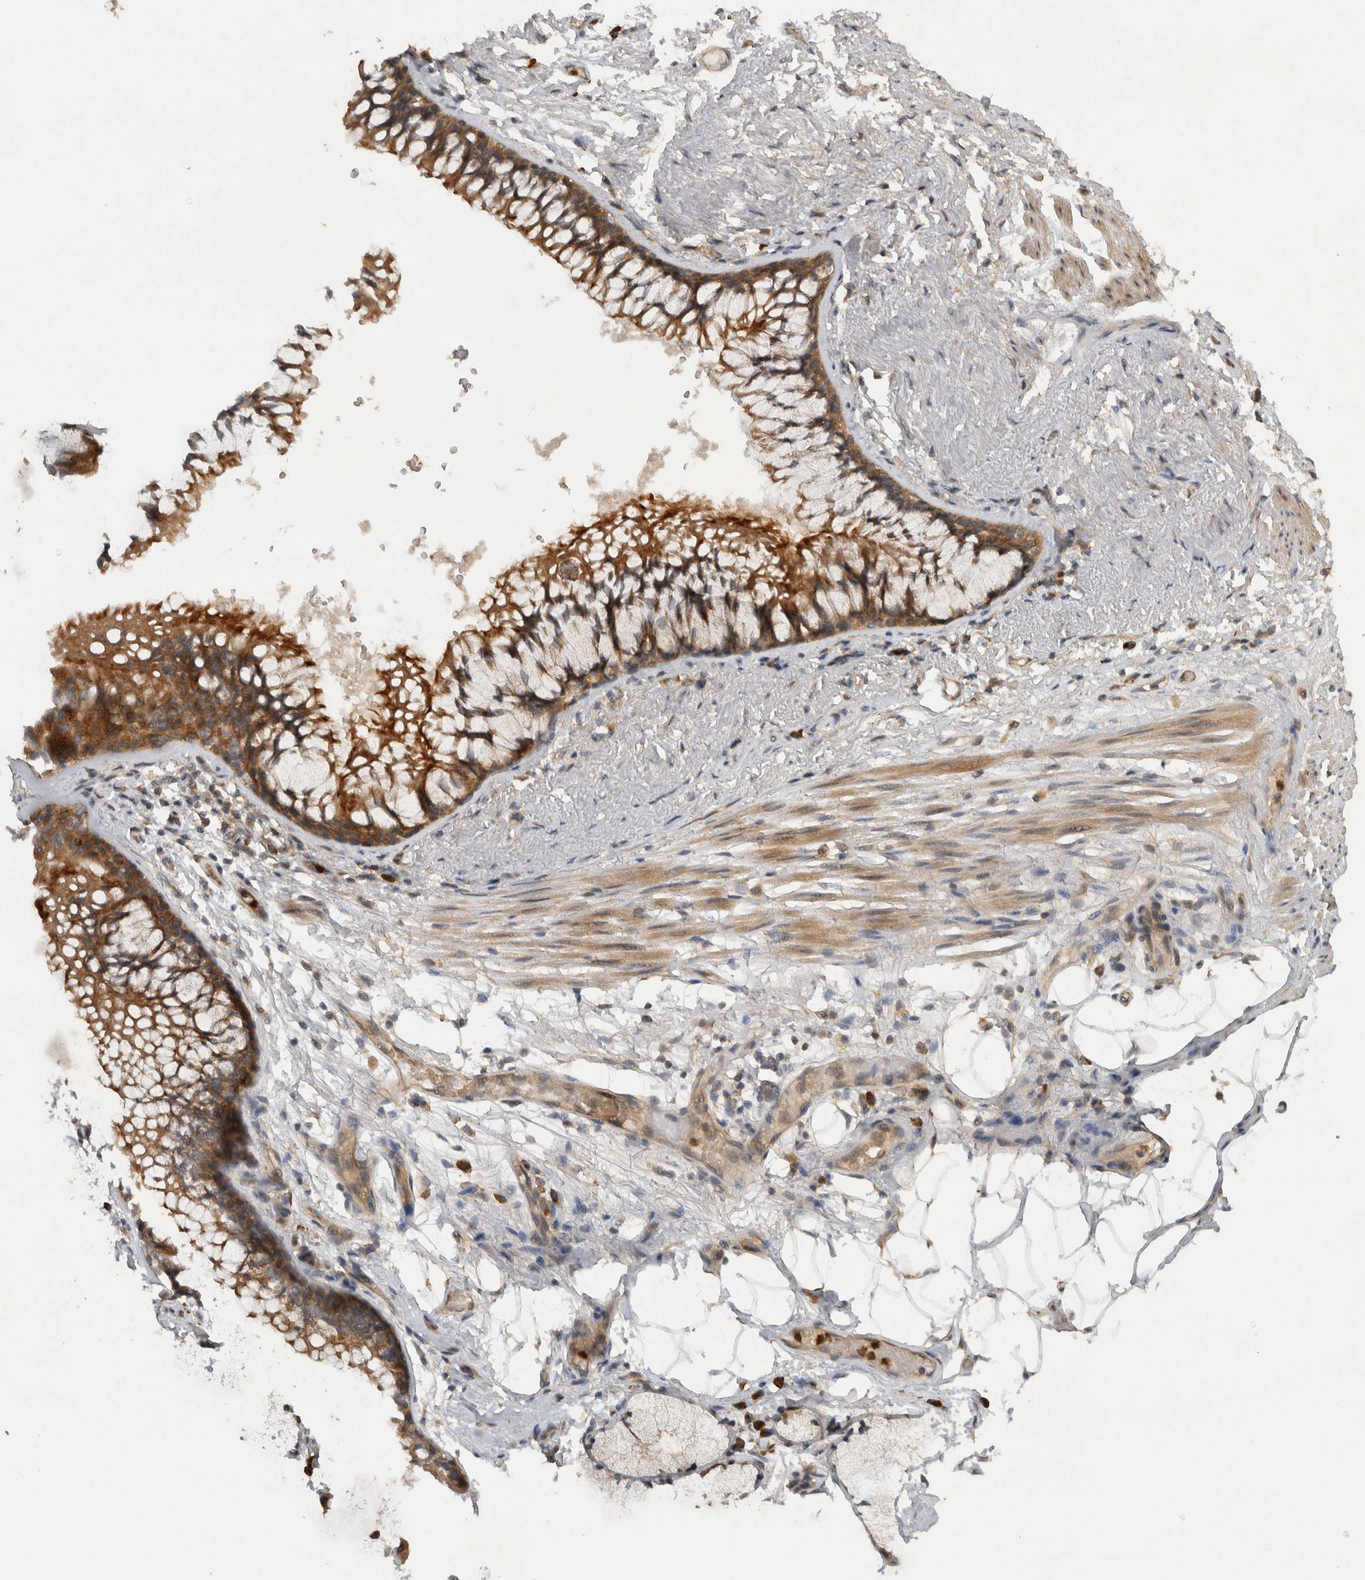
{"staining": {"intensity": "moderate", "quantity": ">75%", "location": "cytoplasmic/membranous"}, "tissue": "adipose tissue", "cell_type": "Adipocytes", "image_type": "normal", "snomed": [{"axis": "morphology", "description": "Normal tissue, NOS"}, {"axis": "topography", "description": "Cartilage tissue"}, {"axis": "topography", "description": "Bronchus"}], "caption": "Protein staining demonstrates moderate cytoplasmic/membranous staining in about >75% of adipocytes in unremarkable adipose tissue.", "gene": "VEPH1", "patient": {"sex": "female", "age": 73}}